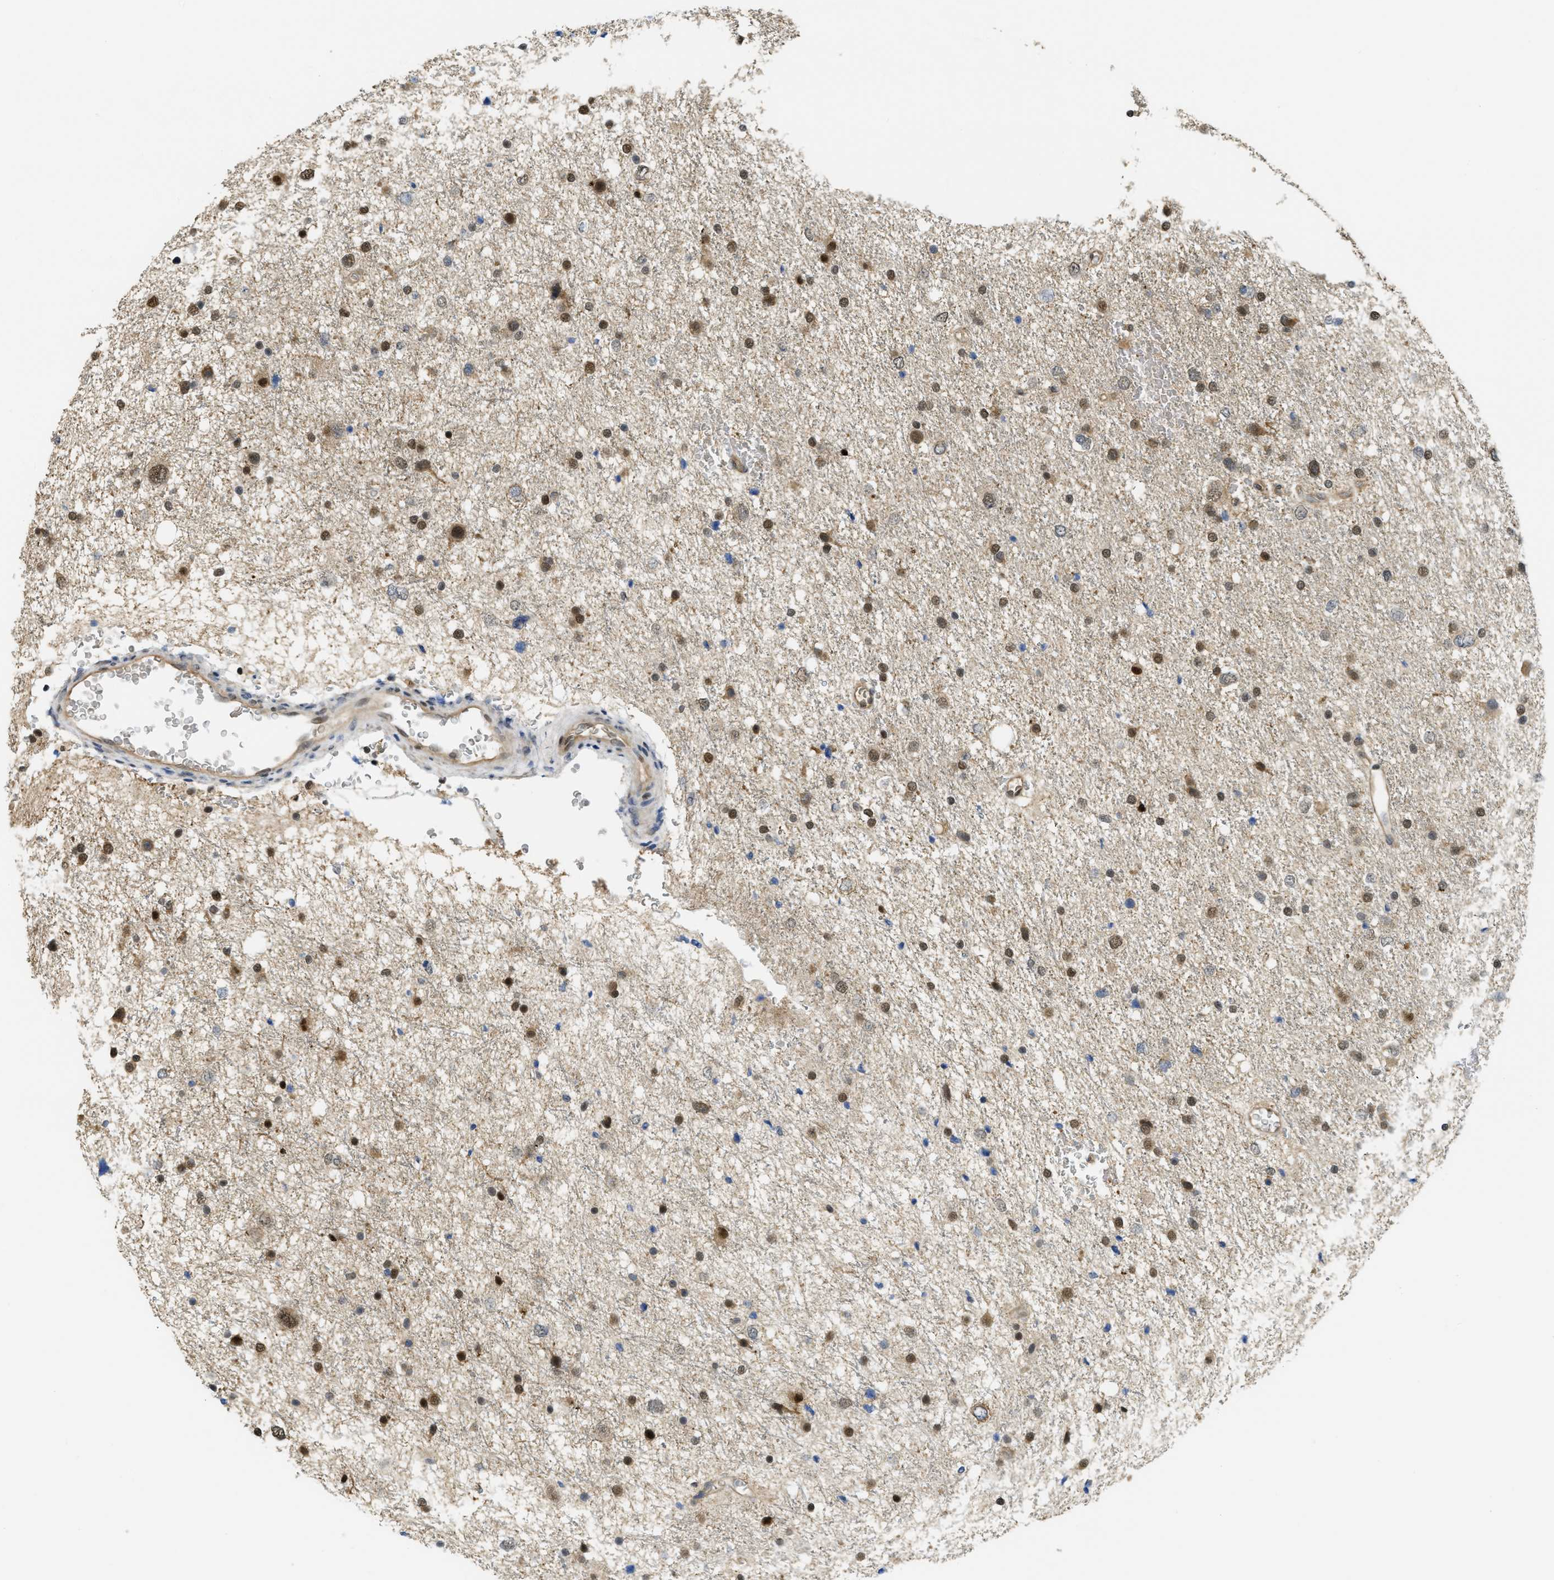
{"staining": {"intensity": "moderate", "quantity": ">75%", "location": "nuclear"}, "tissue": "glioma", "cell_type": "Tumor cells", "image_type": "cancer", "snomed": [{"axis": "morphology", "description": "Glioma, malignant, Low grade"}, {"axis": "topography", "description": "Brain"}], "caption": "Human malignant glioma (low-grade) stained with a brown dye shows moderate nuclear positive expression in about >75% of tumor cells.", "gene": "PSMC5", "patient": {"sex": "female", "age": 37}}